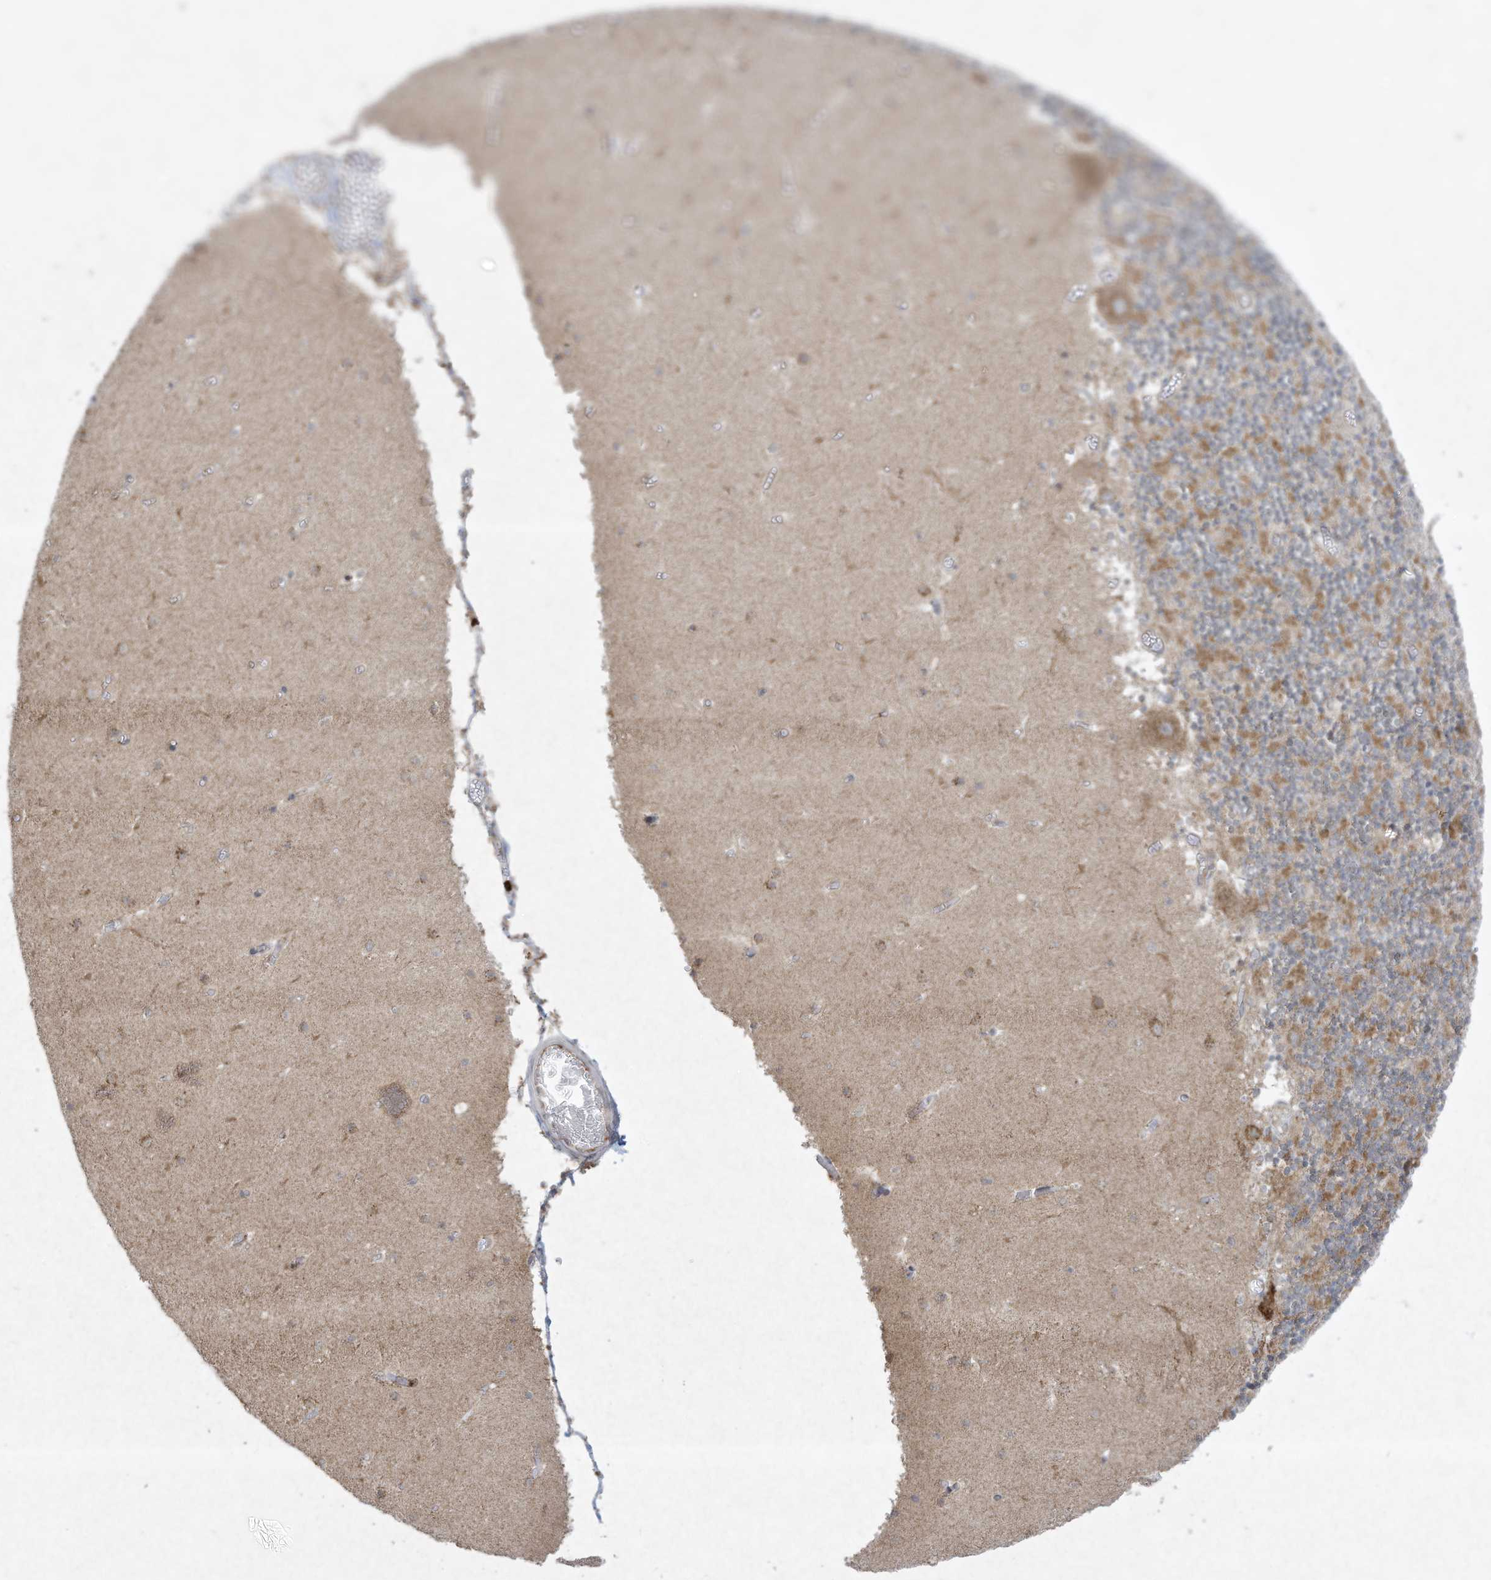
{"staining": {"intensity": "moderate", "quantity": "25%-75%", "location": "cytoplasmic/membranous"}, "tissue": "cerebellum", "cell_type": "Cells in granular layer", "image_type": "normal", "snomed": [{"axis": "morphology", "description": "Normal tissue, NOS"}, {"axis": "topography", "description": "Cerebellum"}], "caption": "IHC image of benign human cerebellum stained for a protein (brown), which shows medium levels of moderate cytoplasmic/membranous positivity in about 25%-75% of cells in granular layer.", "gene": "CHRNA4", "patient": {"sex": "female", "age": 28}}